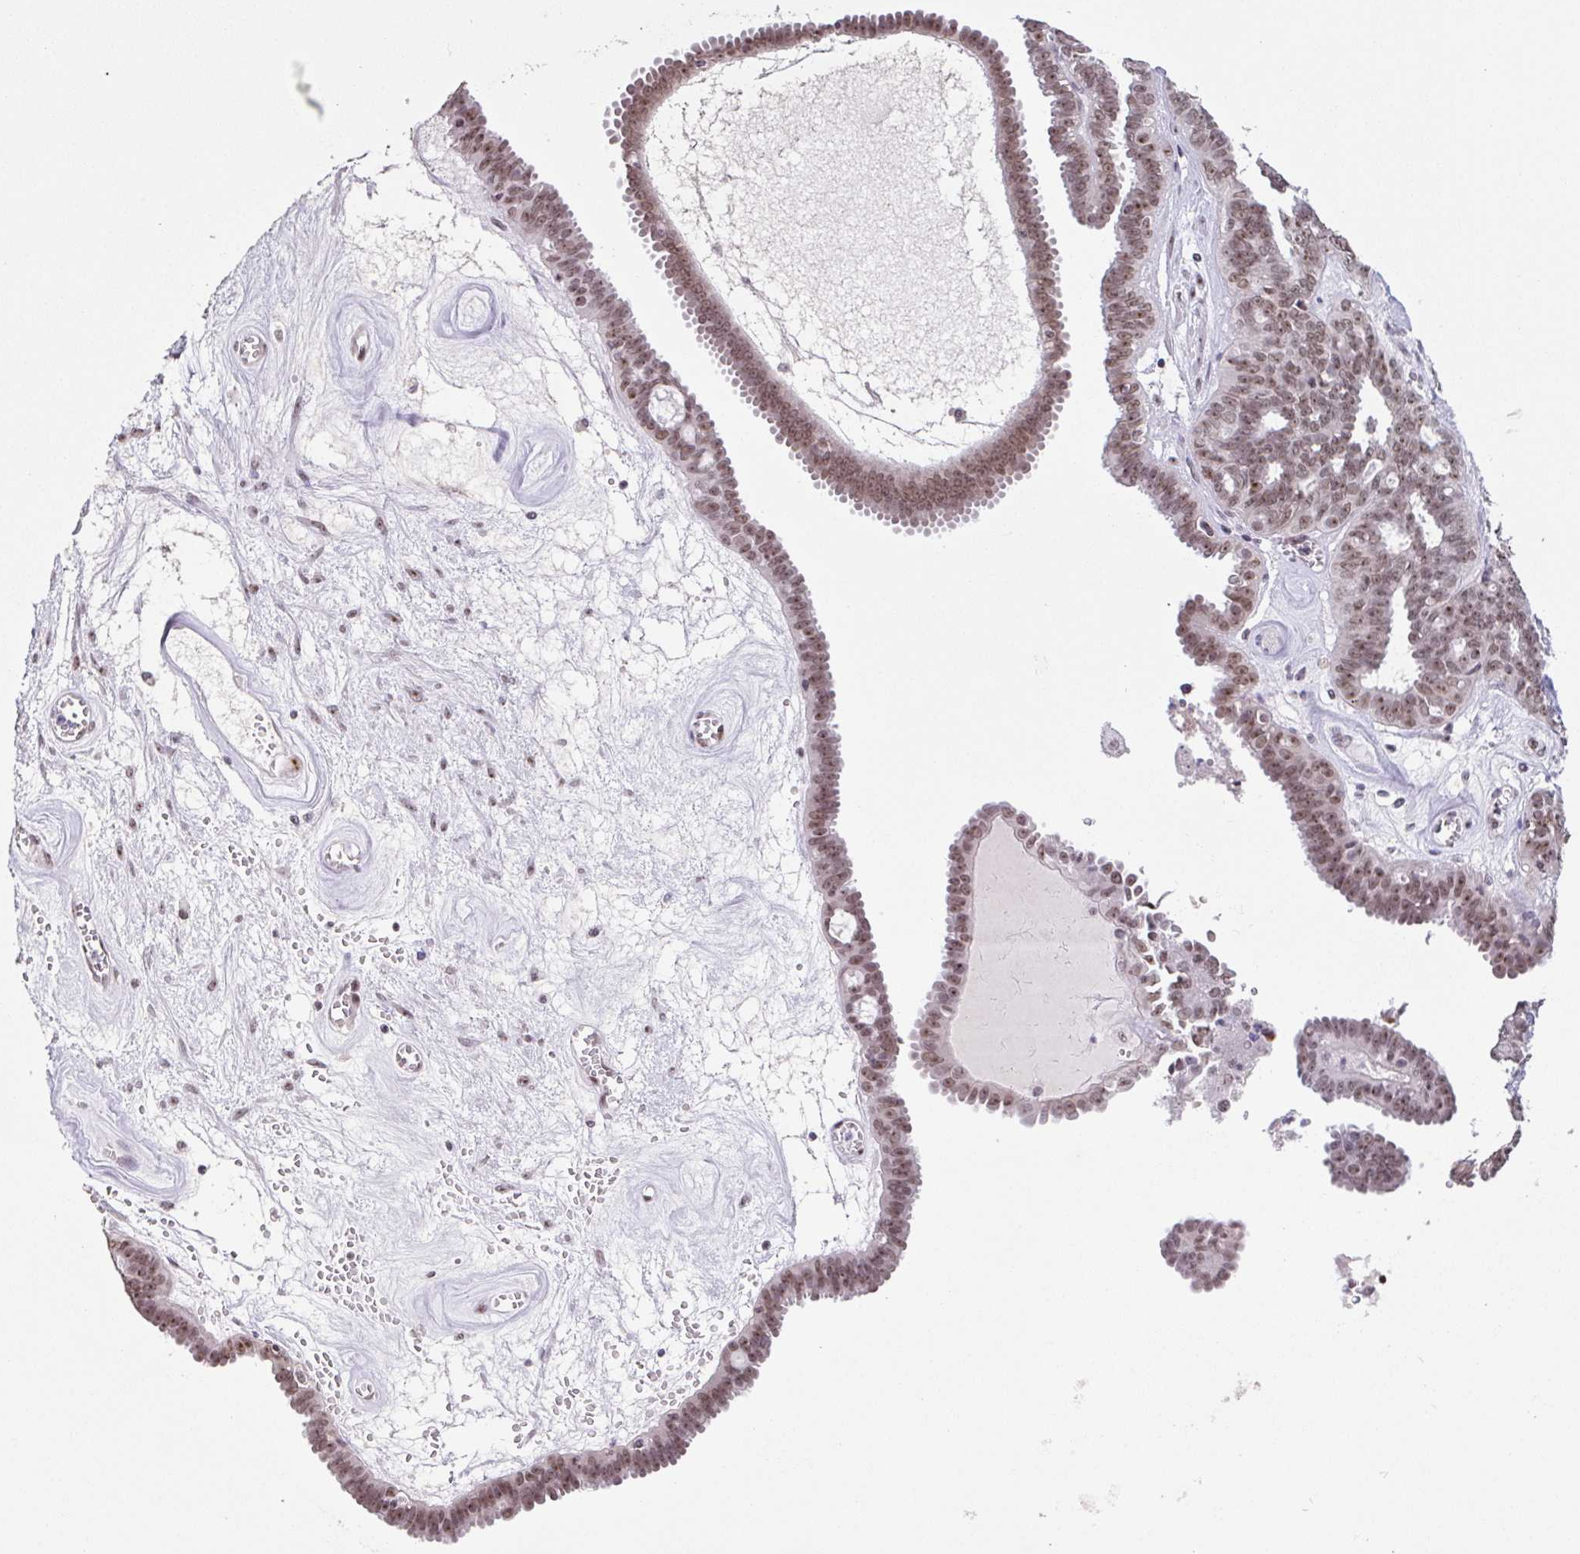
{"staining": {"intensity": "moderate", "quantity": ">75%", "location": "nuclear"}, "tissue": "ovarian cancer", "cell_type": "Tumor cells", "image_type": "cancer", "snomed": [{"axis": "morphology", "description": "Cystadenocarcinoma, serous, NOS"}, {"axis": "topography", "description": "Ovary"}], "caption": "A medium amount of moderate nuclear positivity is present in about >75% of tumor cells in ovarian serous cystadenocarcinoma tissue.", "gene": "ZNF800", "patient": {"sex": "female", "age": 71}}